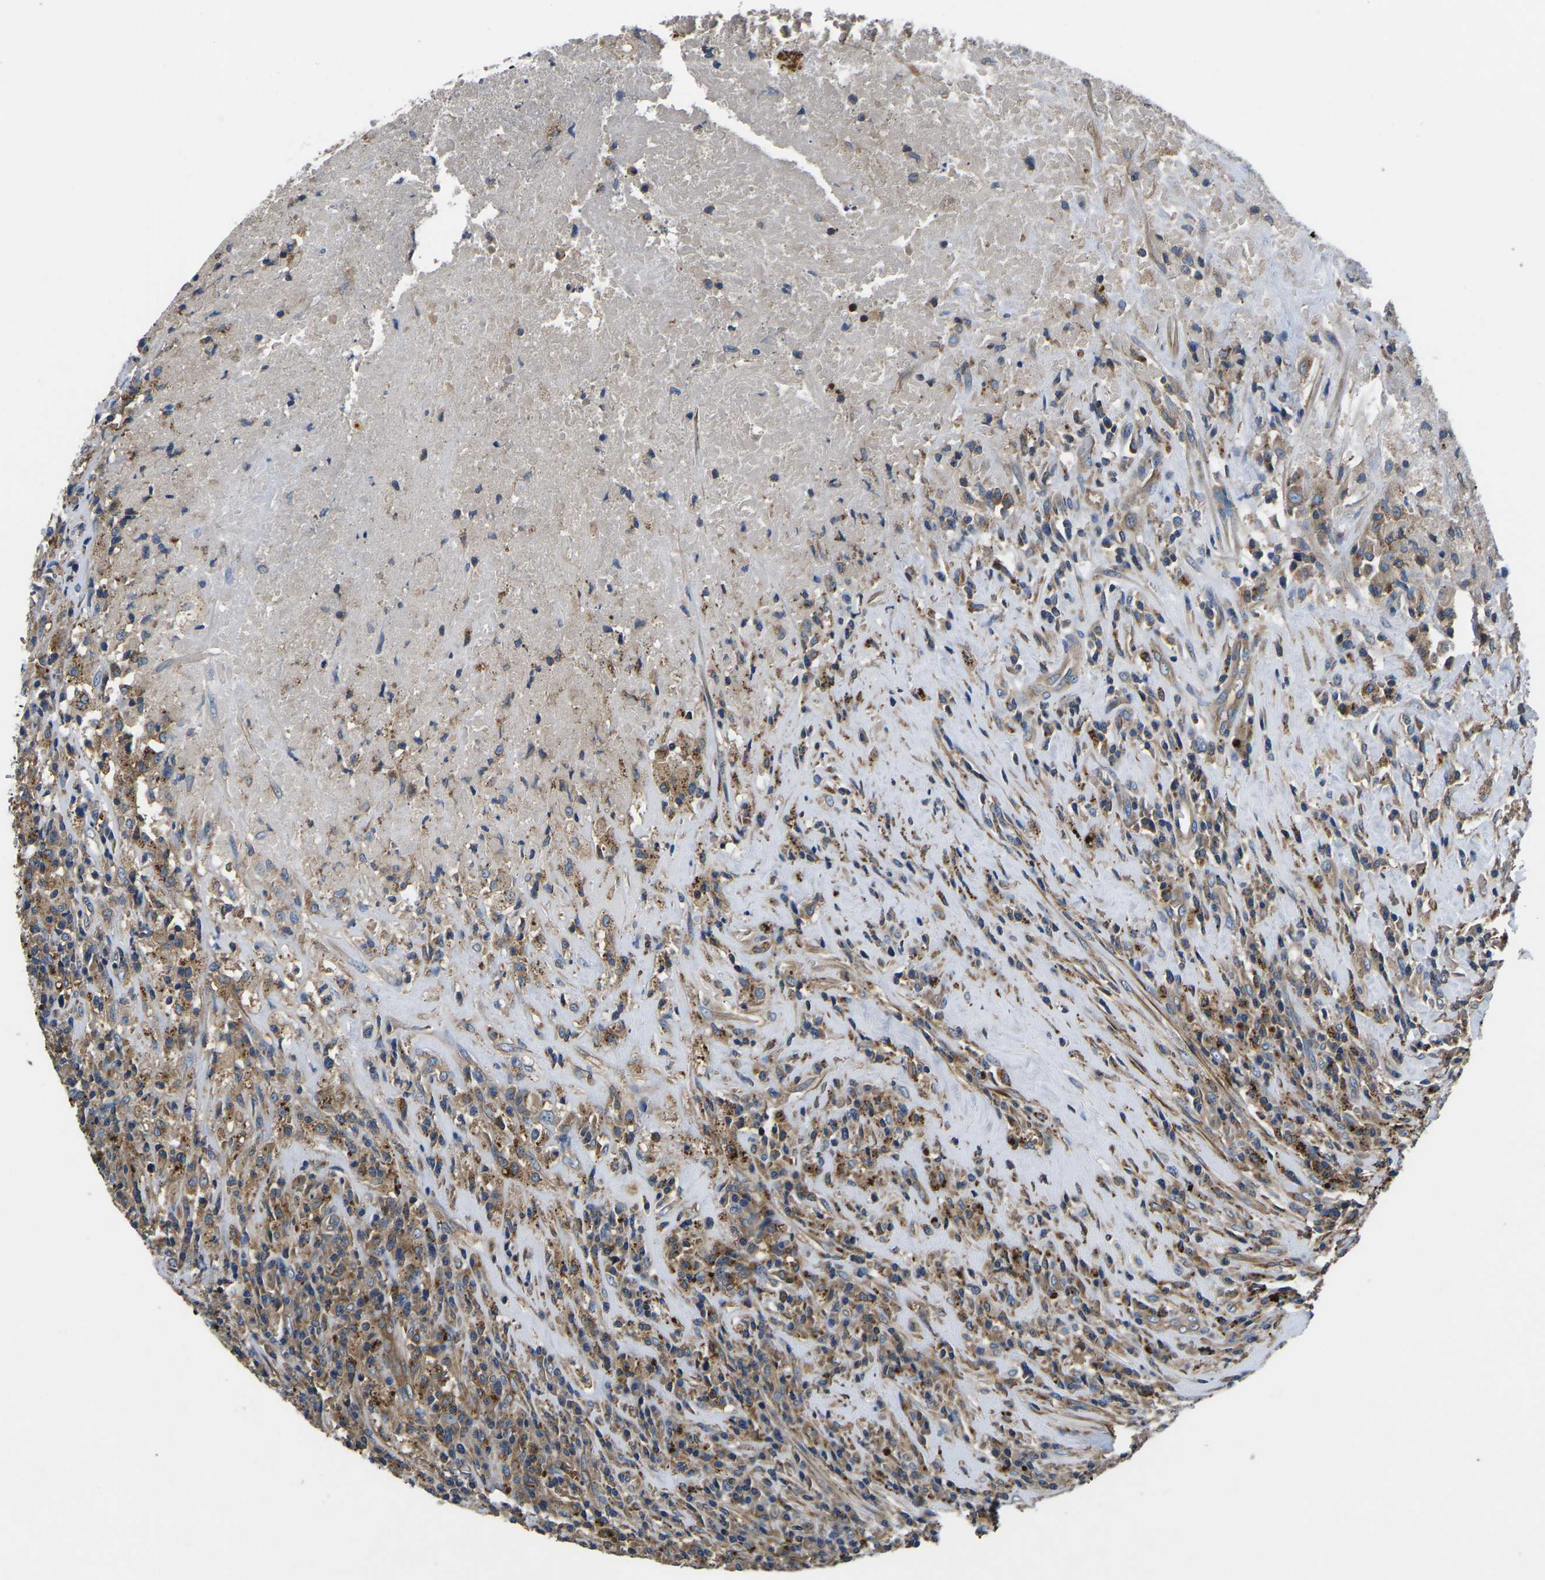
{"staining": {"intensity": "moderate", "quantity": ">75%", "location": "cytoplasmic/membranous"}, "tissue": "testis cancer", "cell_type": "Tumor cells", "image_type": "cancer", "snomed": [{"axis": "morphology", "description": "Necrosis, NOS"}, {"axis": "morphology", "description": "Carcinoma, Embryonal, NOS"}, {"axis": "topography", "description": "Testis"}], "caption": "IHC micrograph of neoplastic tissue: testis cancer stained using IHC reveals medium levels of moderate protein expression localized specifically in the cytoplasmic/membranous of tumor cells, appearing as a cytoplasmic/membranous brown color.", "gene": "KCNJ15", "patient": {"sex": "male", "age": 19}}